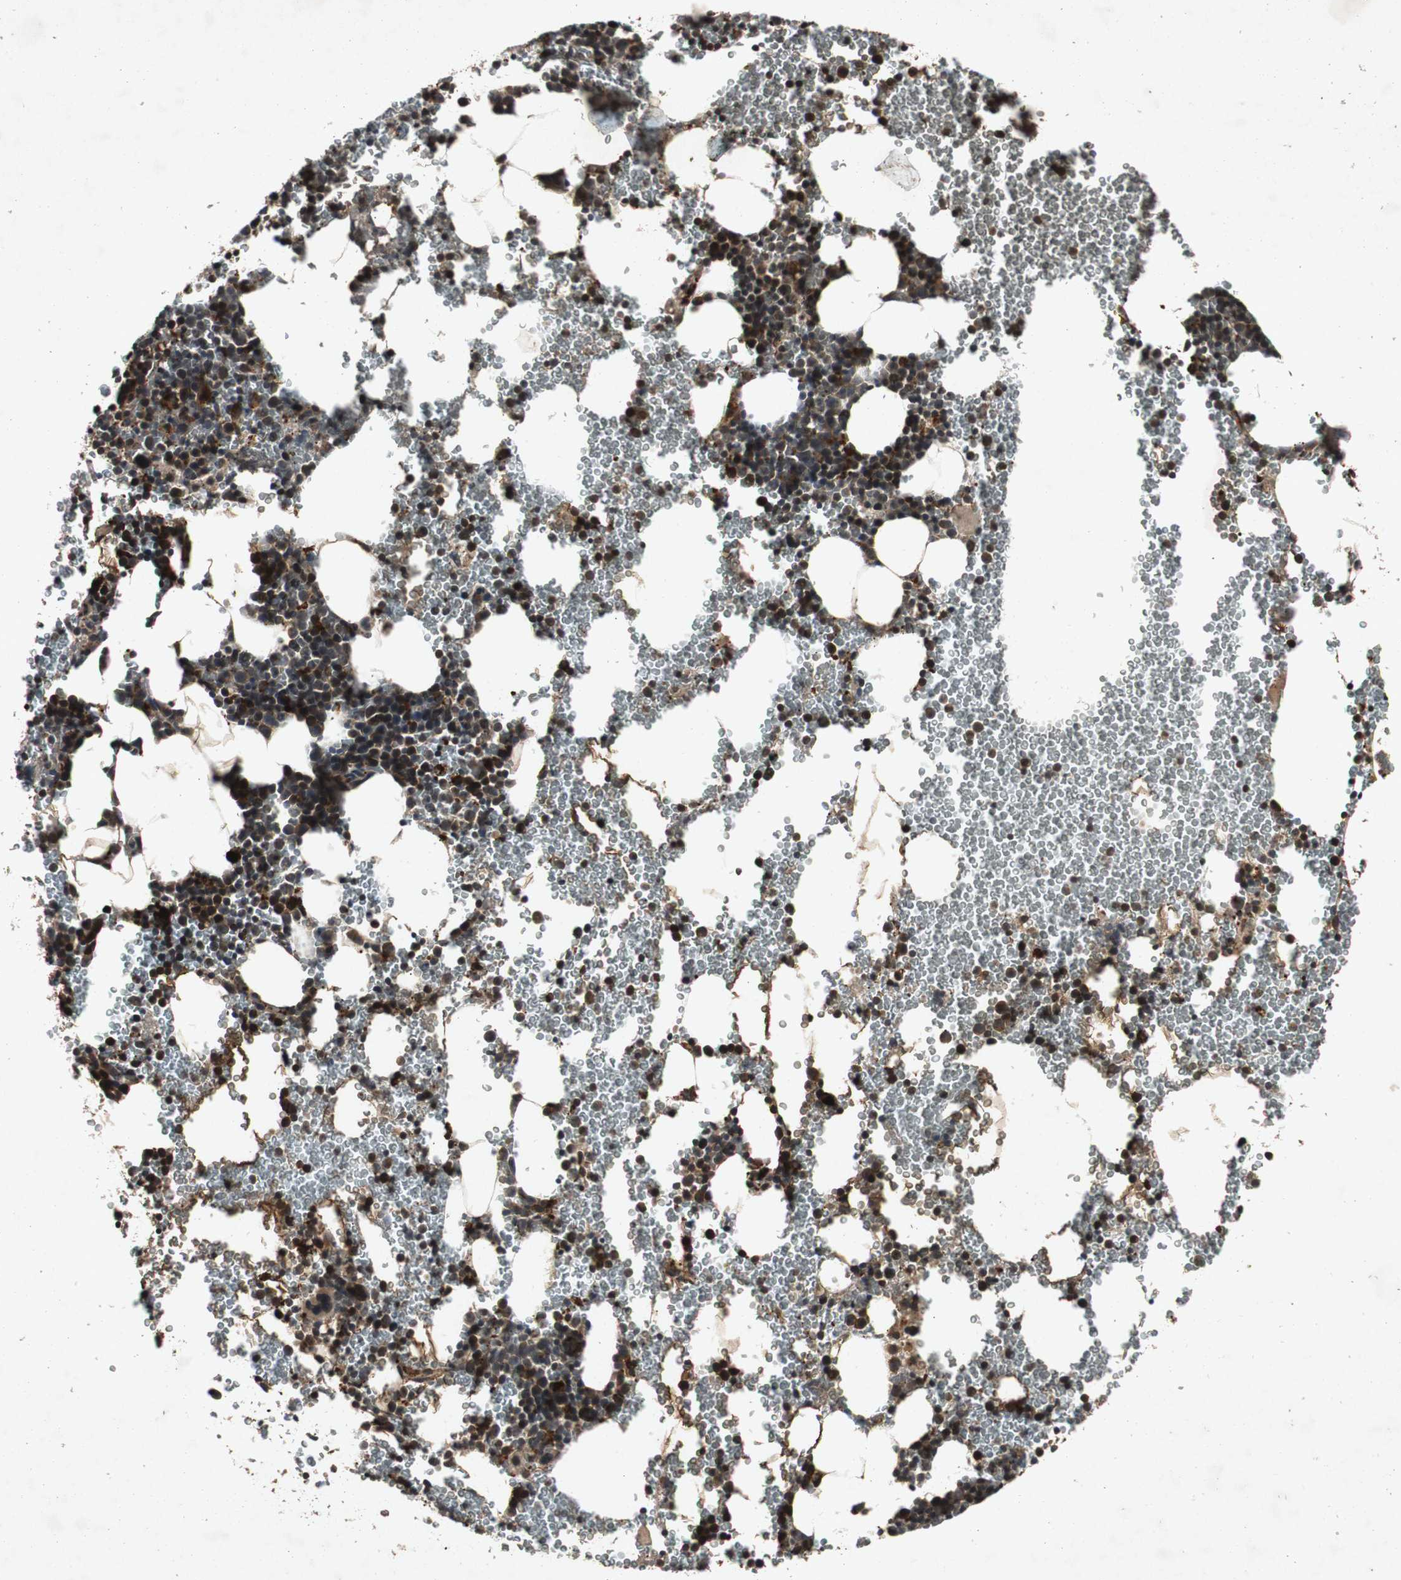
{"staining": {"intensity": "strong", "quantity": "25%-75%", "location": "nuclear"}, "tissue": "bone marrow", "cell_type": "Hematopoietic cells", "image_type": "normal", "snomed": [{"axis": "morphology", "description": "Normal tissue, NOS"}, {"axis": "morphology", "description": "Inflammation, NOS"}, {"axis": "topography", "description": "Bone marrow"}], "caption": "Protein expression analysis of unremarkable bone marrow exhibits strong nuclear expression in approximately 25%-75% of hematopoietic cells.", "gene": "SLIT2", "patient": {"sex": "male", "age": 22}}